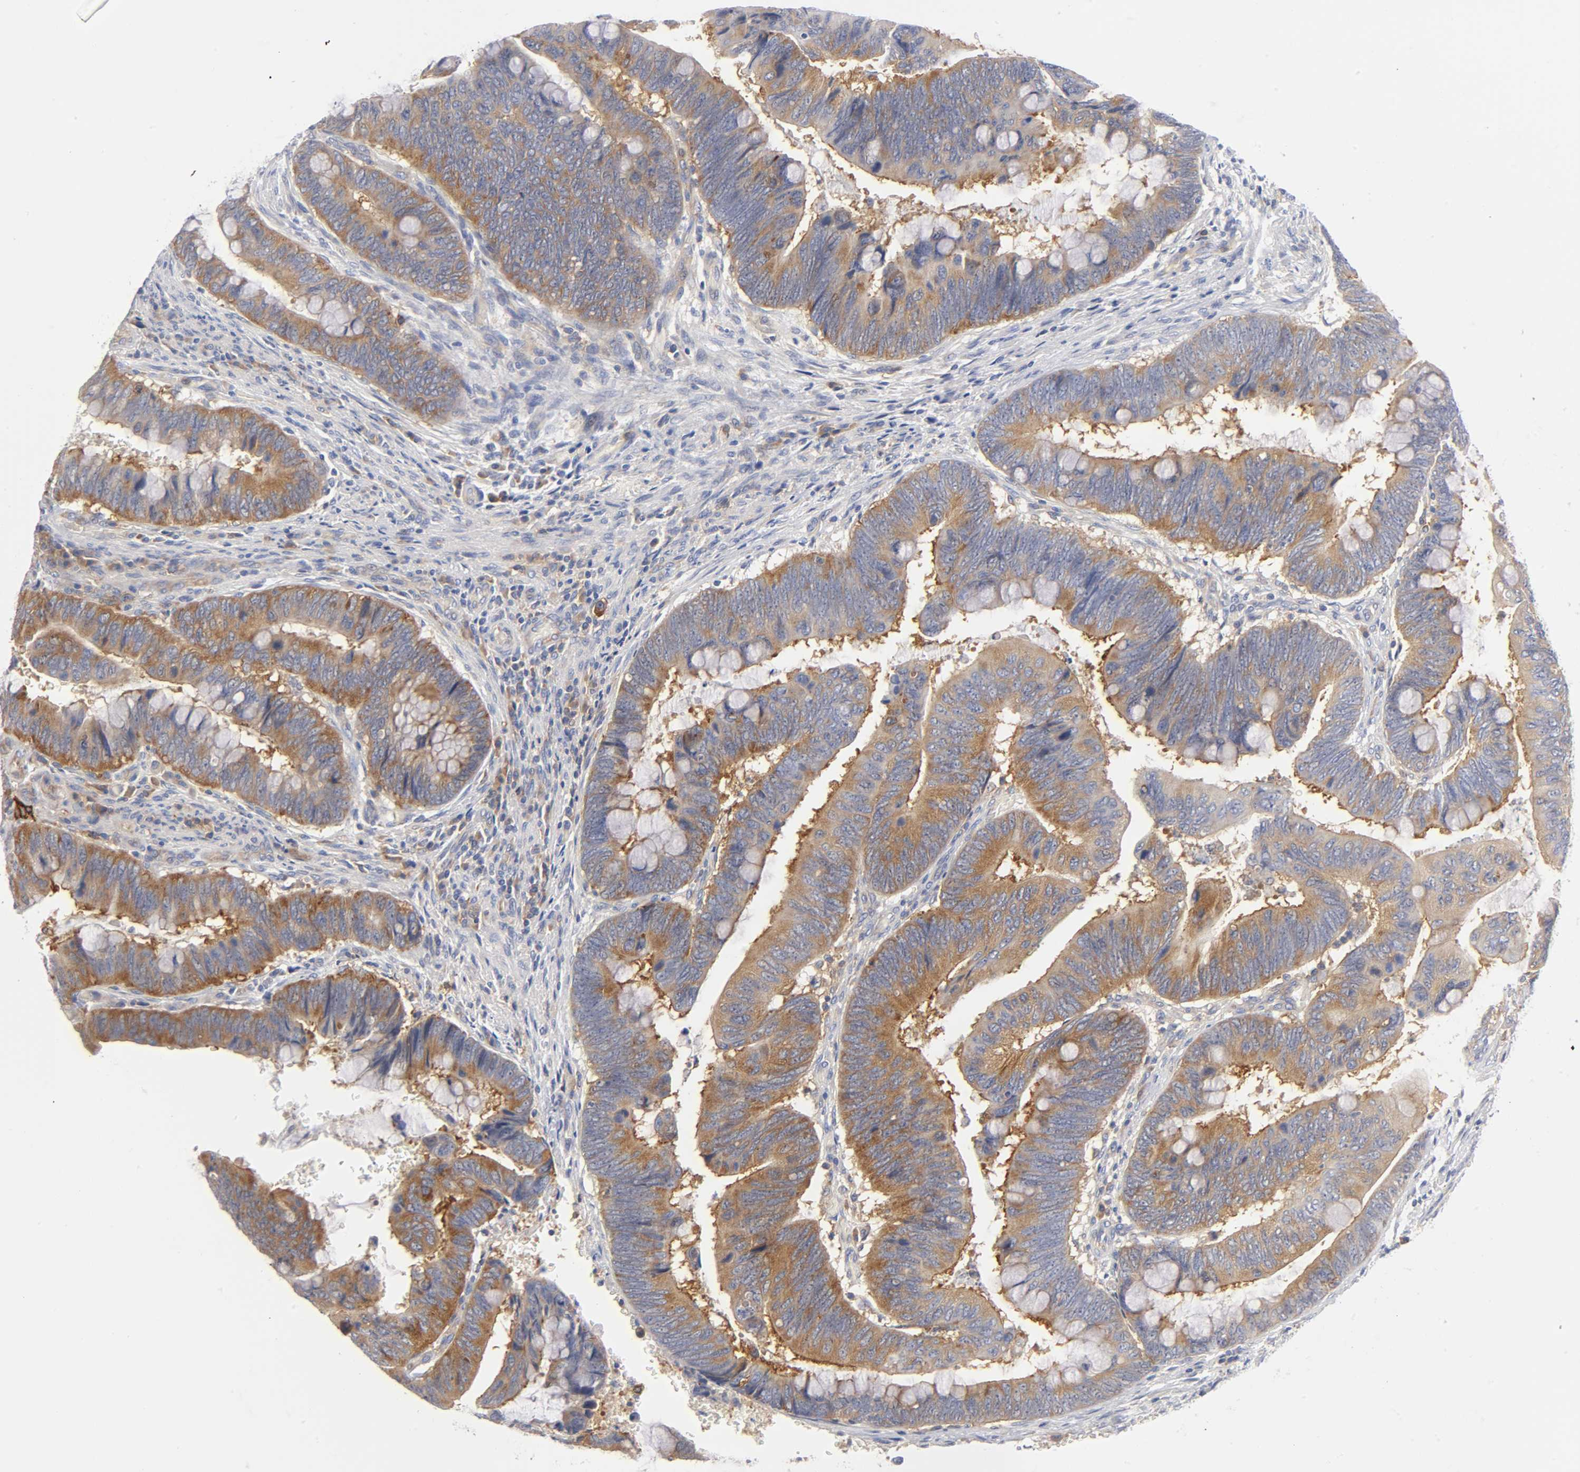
{"staining": {"intensity": "moderate", "quantity": ">75%", "location": "cytoplasmic/membranous"}, "tissue": "colorectal cancer", "cell_type": "Tumor cells", "image_type": "cancer", "snomed": [{"axis": "morphology", "description": "Normal tissue, NOS"}, {"axis": "morphology", "description": "Adenocarcinoma, NOS"}, {"axis": "topography", "description": "Rectum"}], "caption": "Colorectal cancer (adenocarcinoma) was stained to show a protein in brown. There is medium levels of moderate cytoplasmic/membranous positivity in approximately >75% of tumor cells.", "gene": "CD86", "patient": {"sex": "male", "age": 92}}